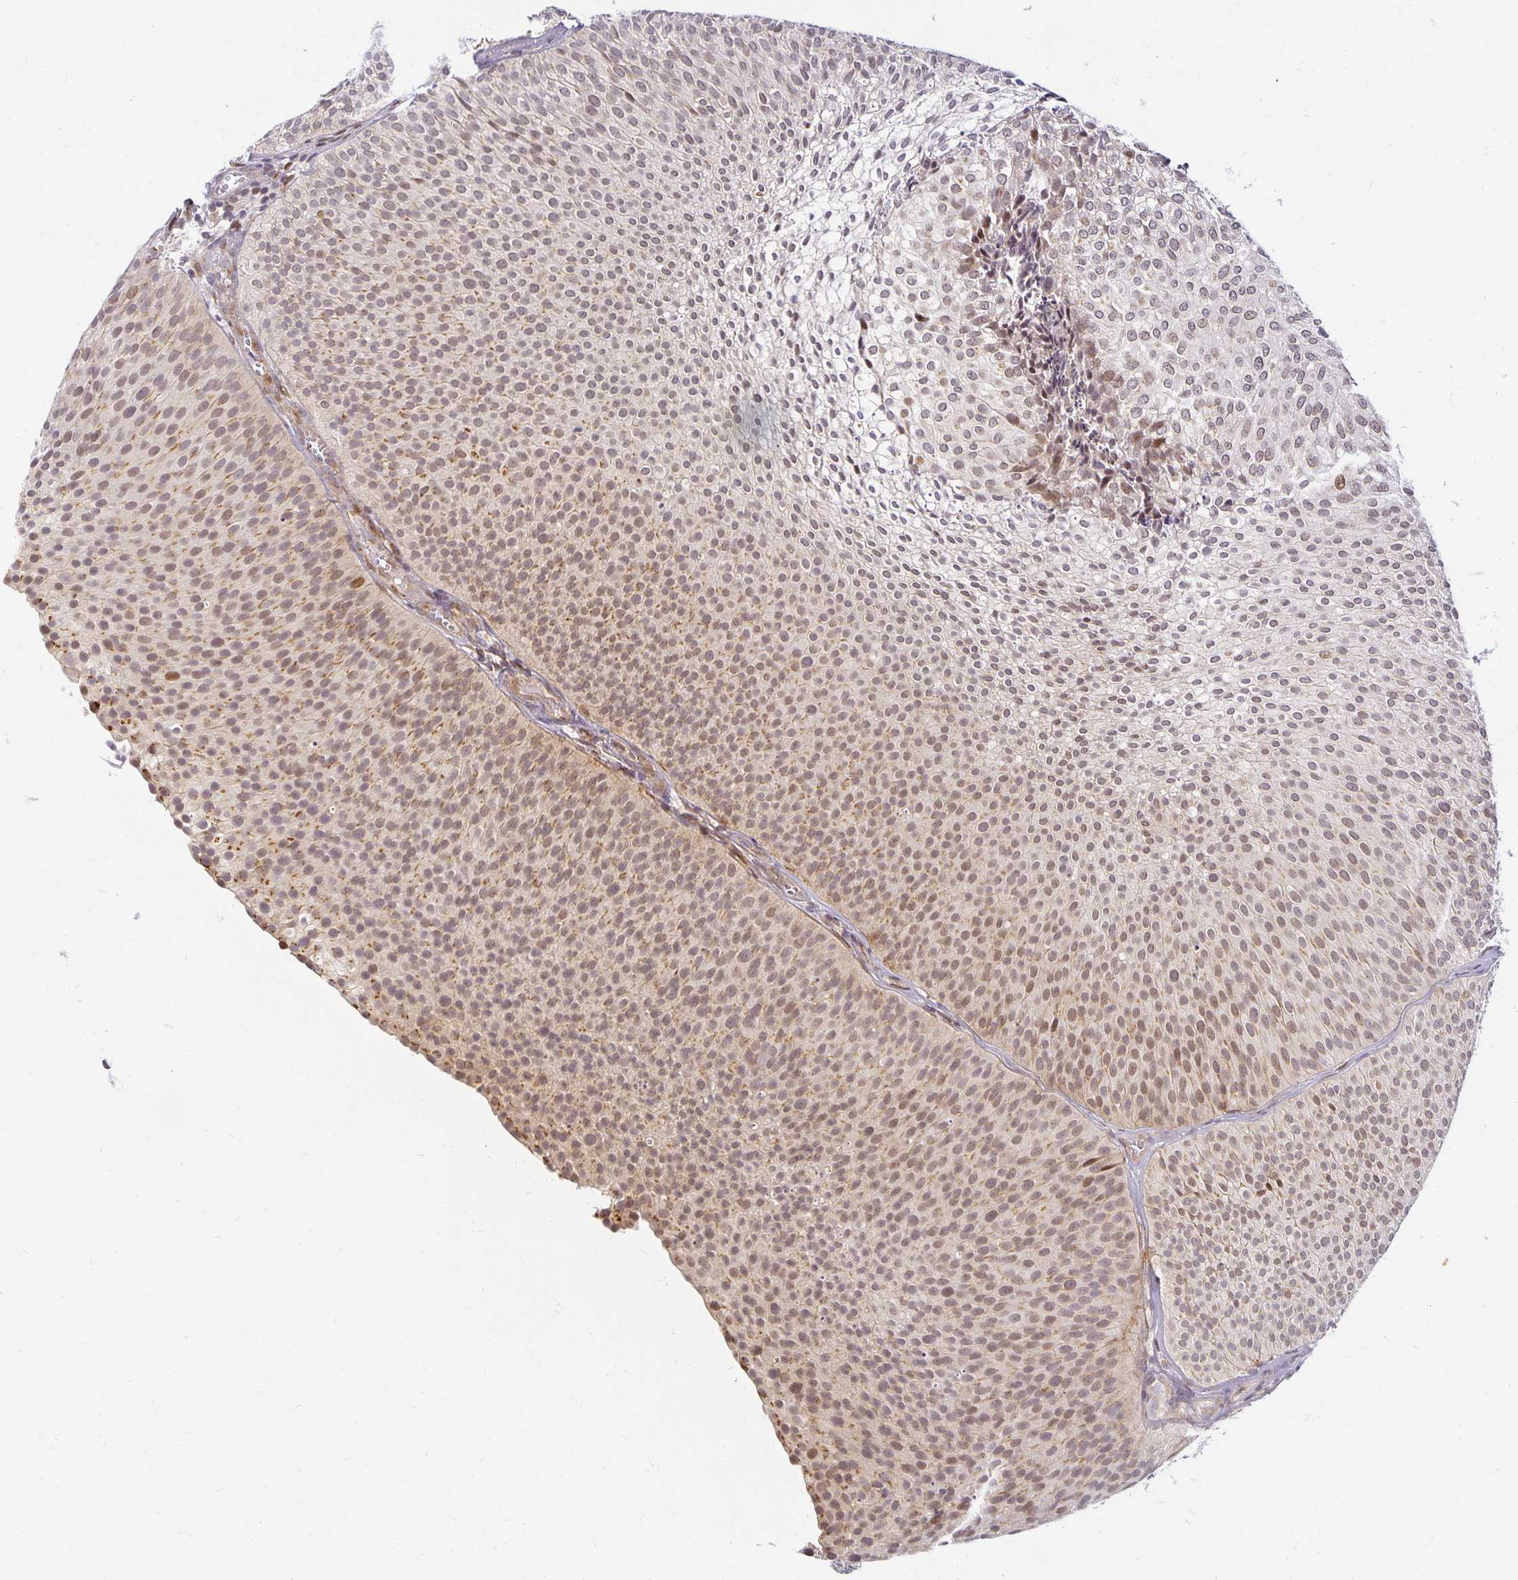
{"staining": {"intensity": "weak", "quantity": ">75%", "location": "cytoplasmic/membranous,nuclear"}, "tissue": "urothelial cancer", "cell_type": "Tumor cells", "image_type": "cancer", "snomed": [{"axis": "morphology", "description": "Urothelial carcinoma, Low grade"}, {"axis": "topography", "description": "Urinary bladder"}], "caption": "A photomicrograph of urothelial cancer stained for a protein exhibits weak cytoplasmic/membranous and nuclear brown staining in tumor cells.", "gene": "EHF", "patient": {"sex": "male", "age": 91}}